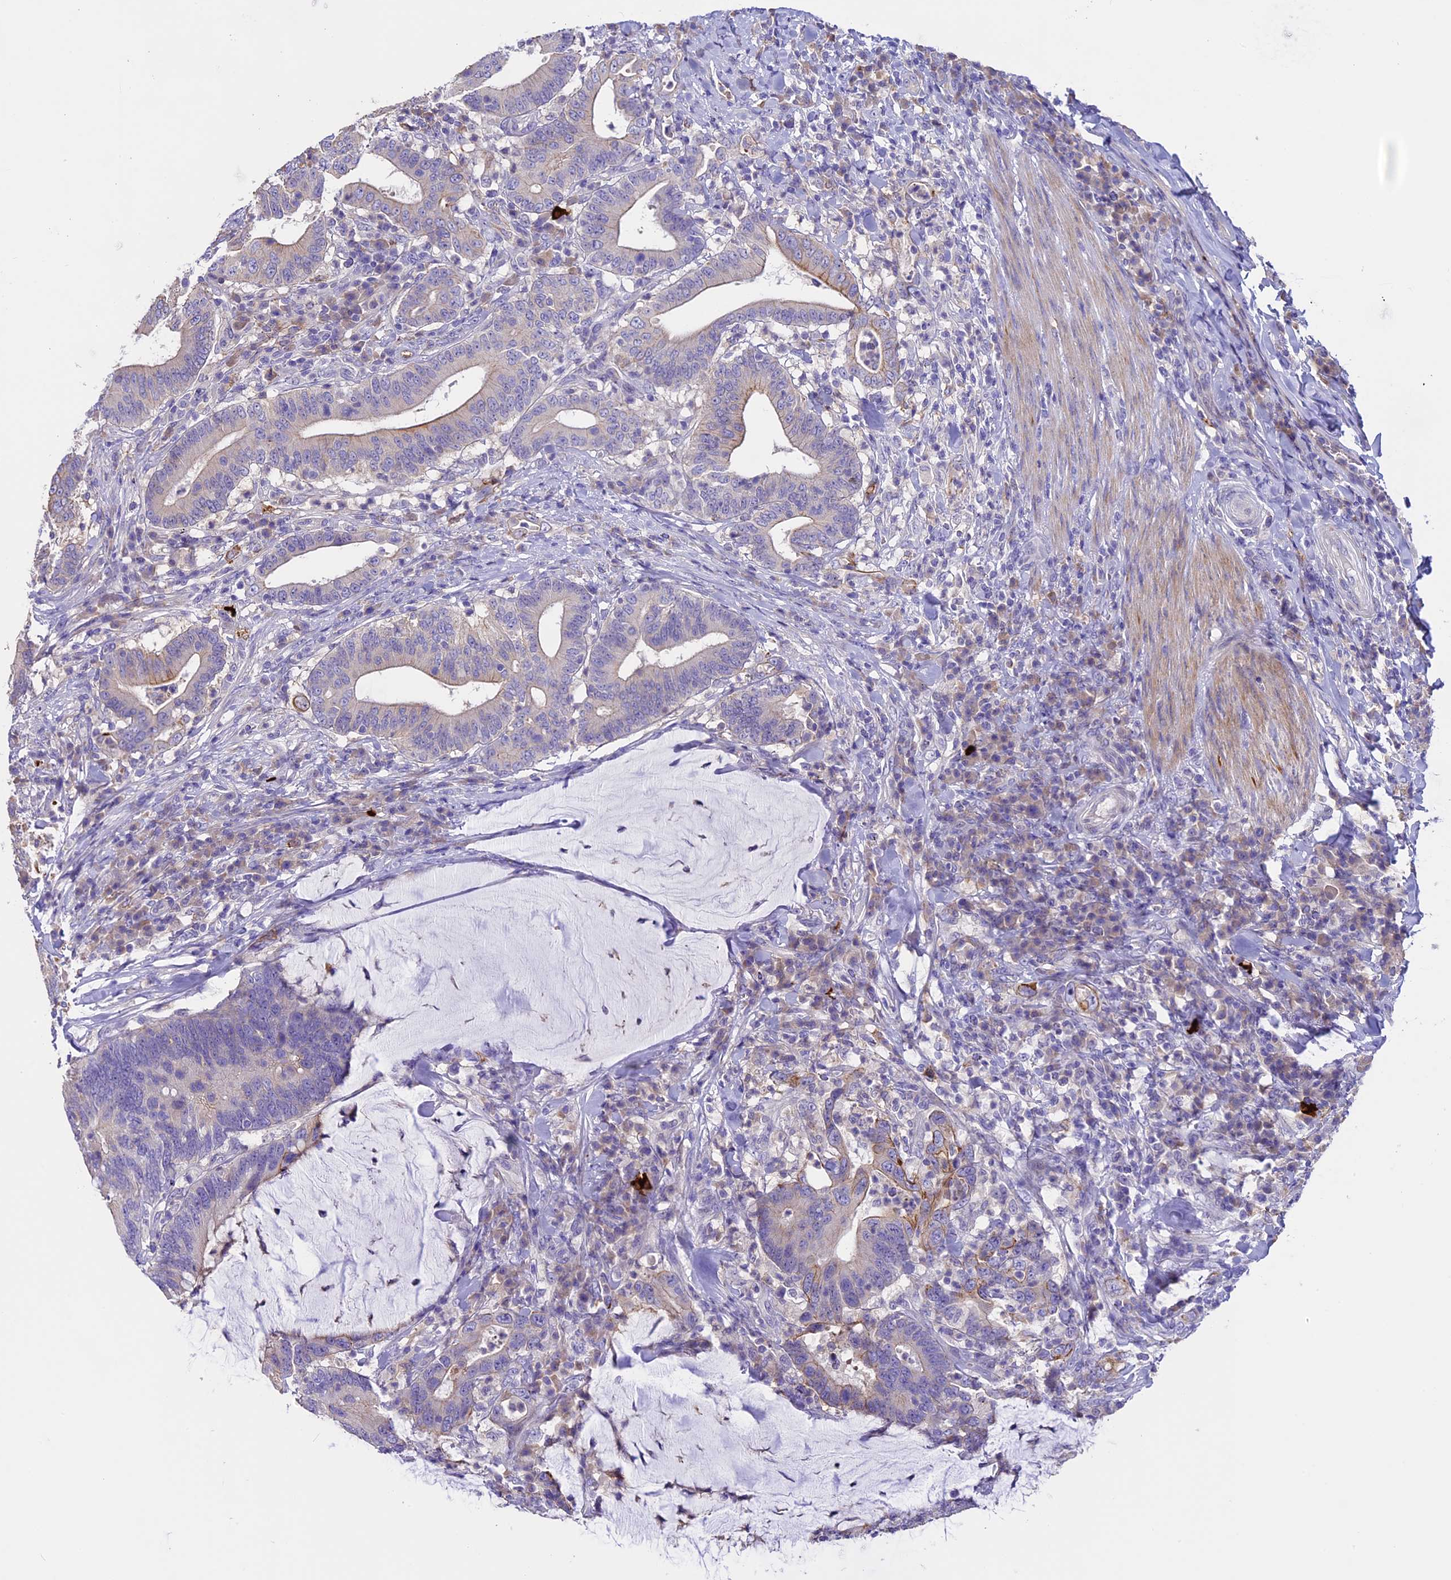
{"staining": {"intensity": "moderate", "quantity": "<25%", "location": "cytoplasmic/membranous"}, "tissue": "colorectal cancer", "cell_type": "Tumor cells", "image_type": "cancer", "snomed": [{"axis": "morphology", "description": "Adenocarcinoma, NOS"}, {"axis": "topography", "description": "Colon"}], "caption": "Tumor cells display low levels of moderate cytoplasmic/membranous positivity in approximately <25% of cells in colorectal cancer.", "gene": "NOD2", "patient": {"sex": "female", "age": 66}}